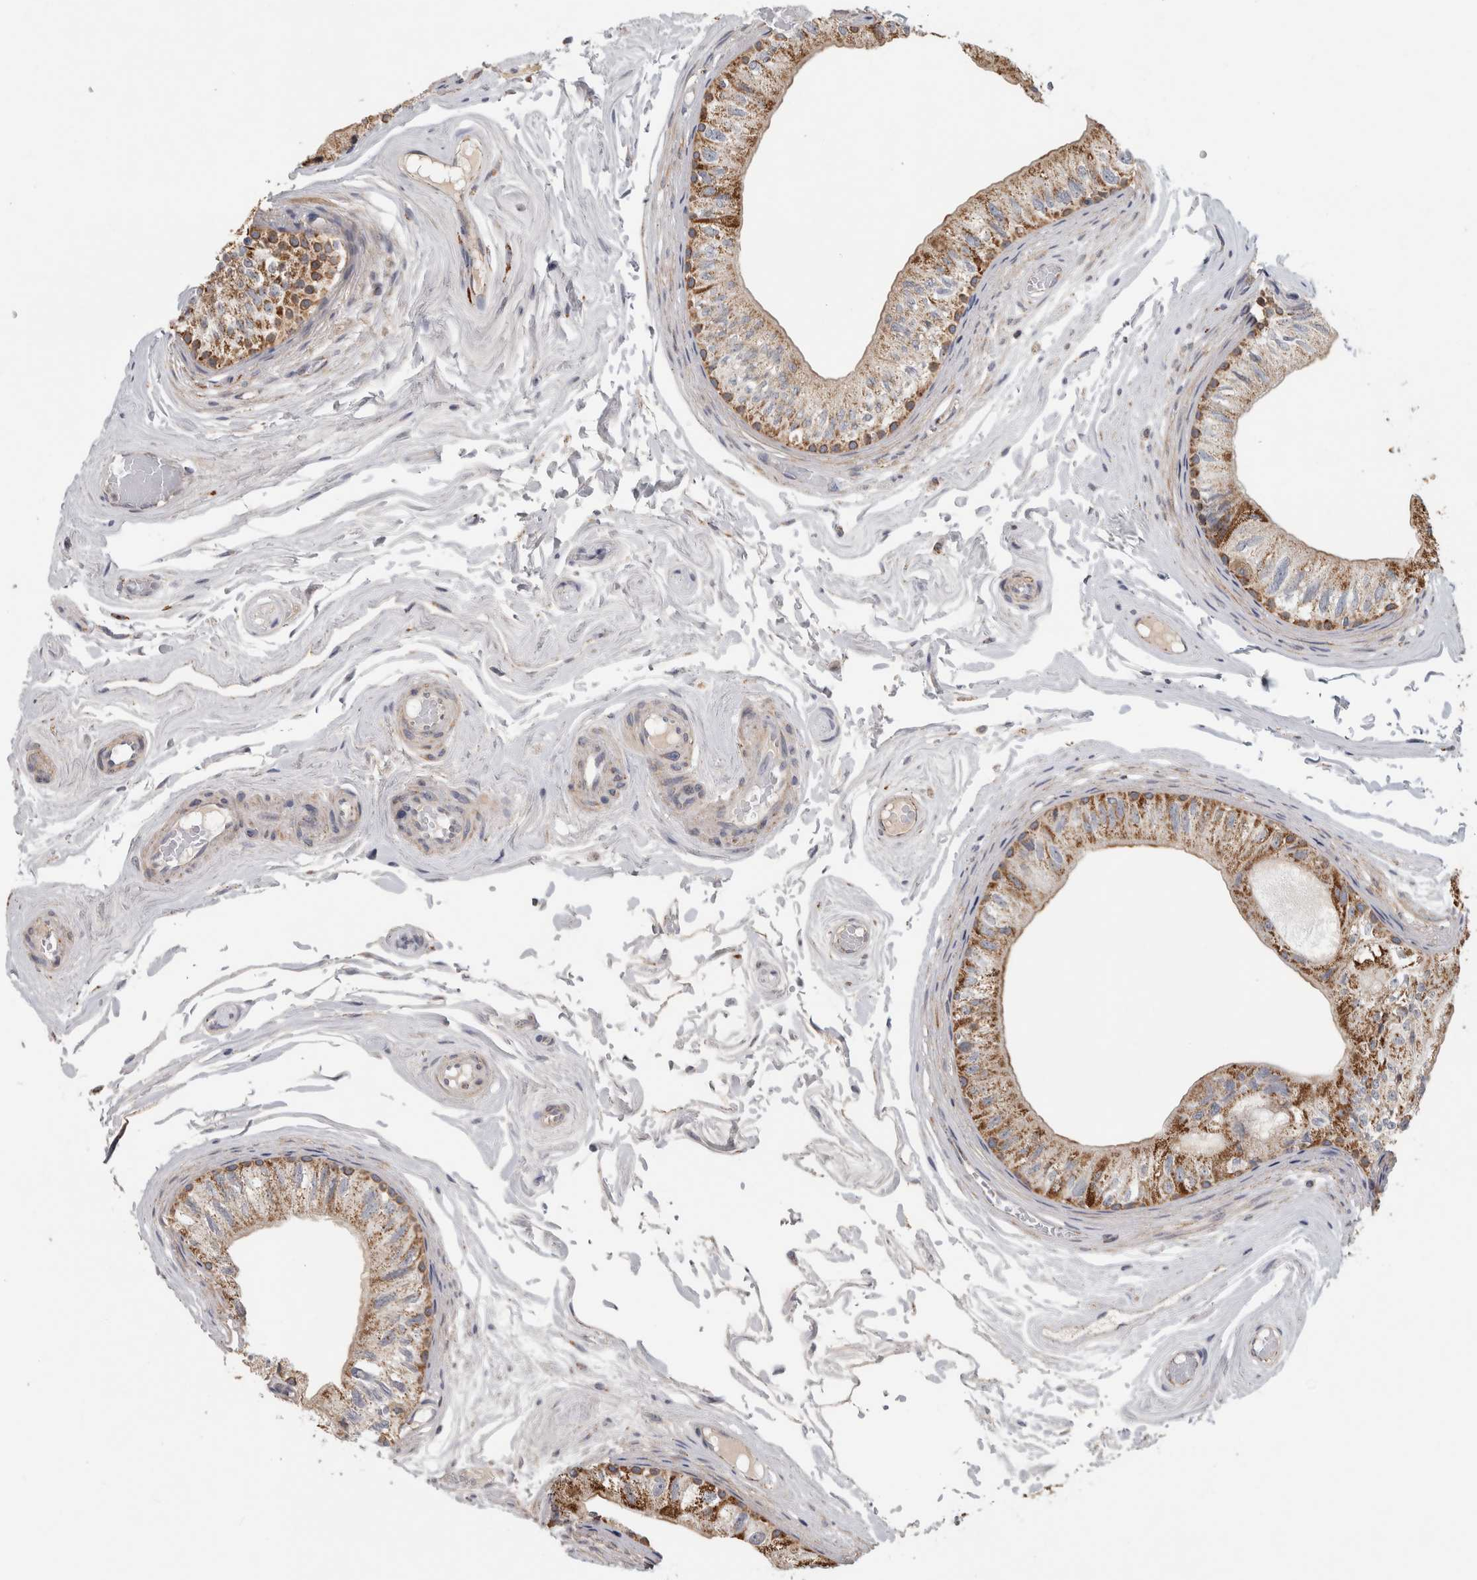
{"staining": {"intensity": "moderate", "quantity": ">75%", "location": "cytoplasmic/membranous"}, "tissue": "epididymis", "cell_type": "Glandular cells", "image_type": "normal", "snomed": [{"axis": "morphology", "description": "Normal tissue, NOS"}, {"axis": "topography", "description": "Epididymis"}], "caption": "Immunohistochemical staining of unremarkable epididymis demonstrates medium levels of moderate cytoplasmic/membranous expression in approximately >75% of glandular cells. Using DAB (brown) and hematoxylin (blue) stains, captured at high magnification using brightfield microscopy.", "gene": "ST8SIA1", "patient": {"sex": "male", "age": 79}}